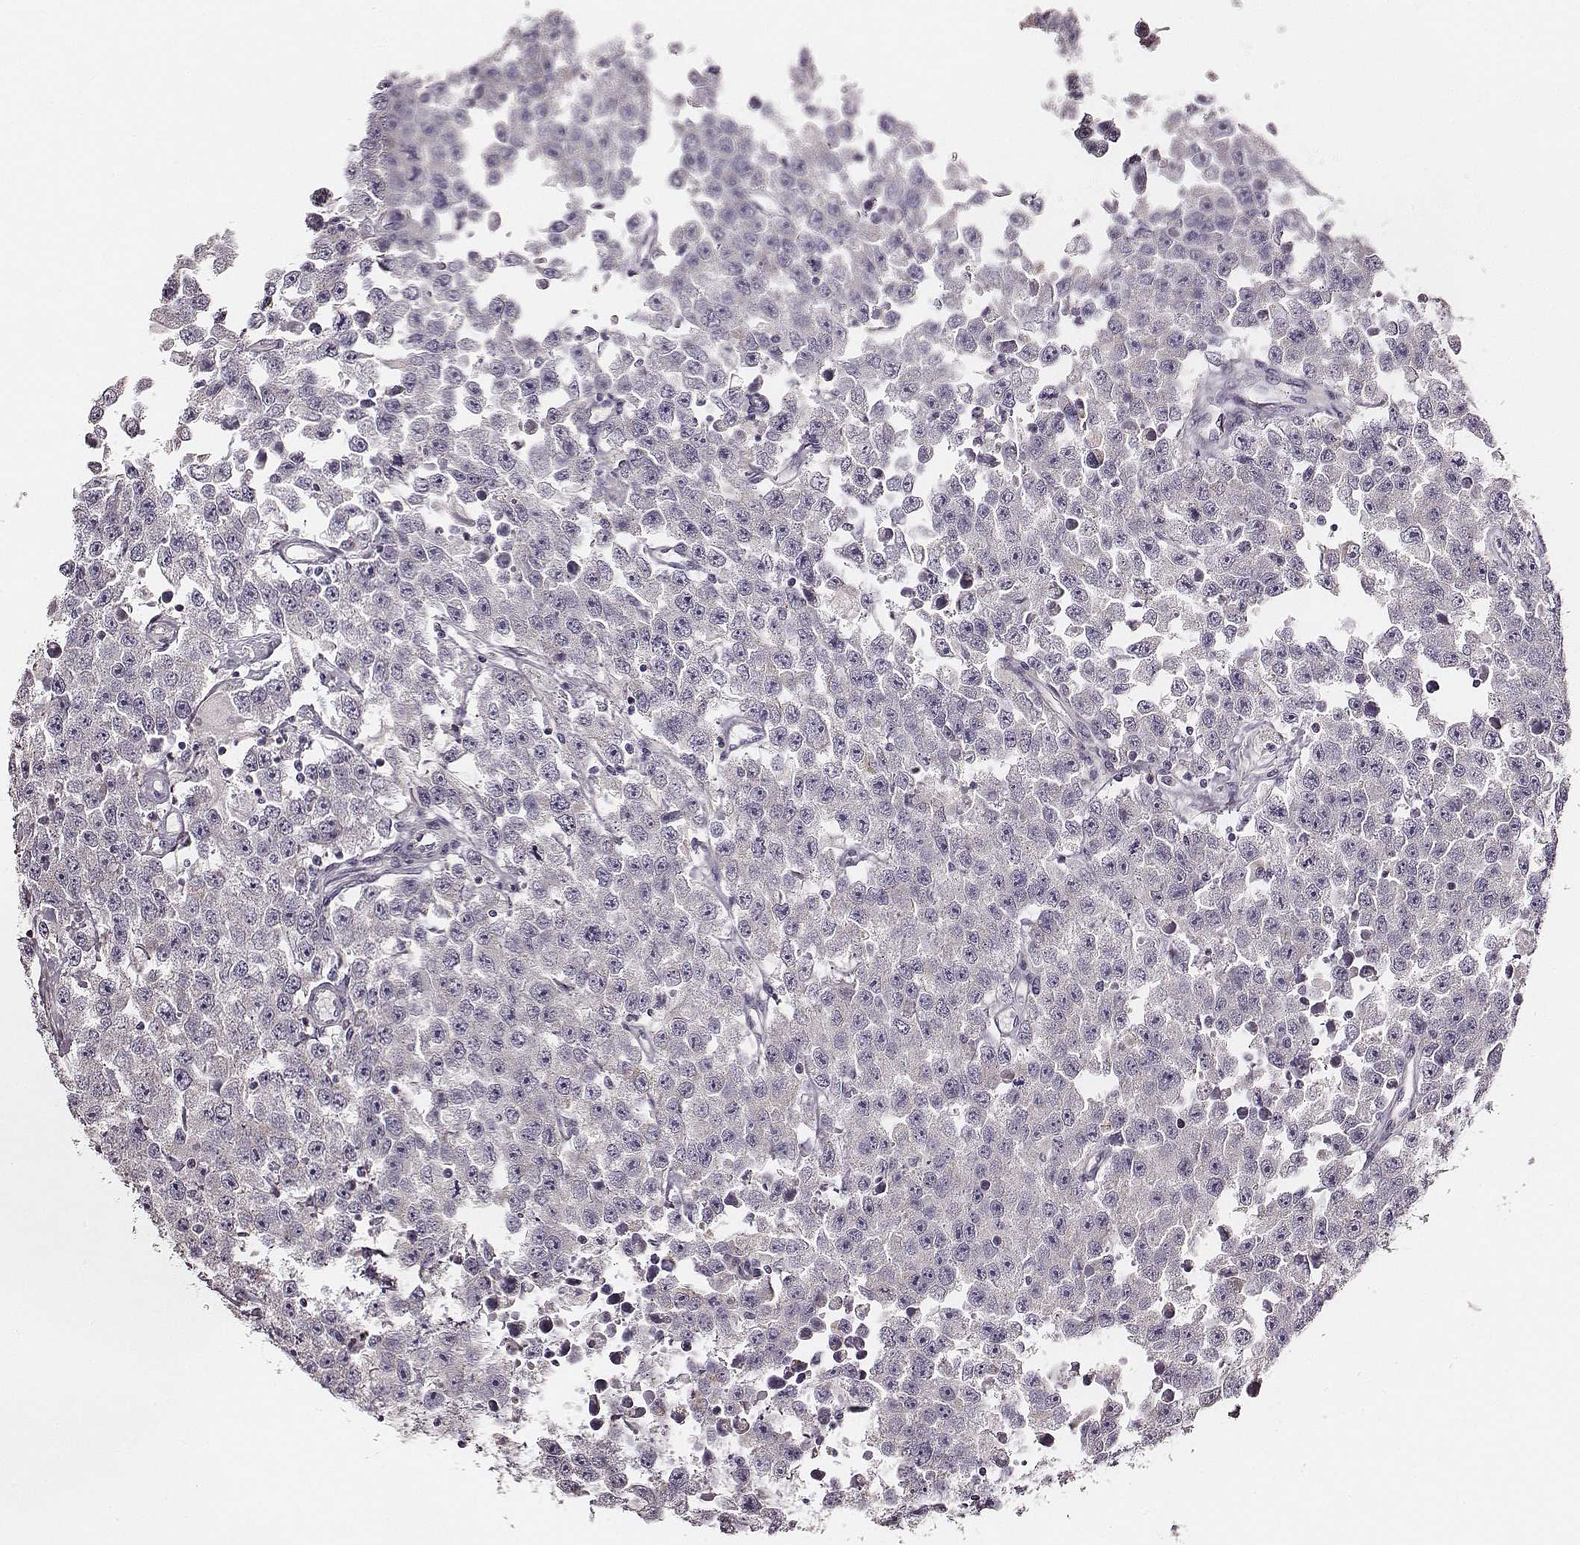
{"staining": {"intensity": "negative", "quantity": "none", "location": "none"}, "tissue": "testis cancer", "cell_type": "Tumor cells", "image_type": "cancer", "snomed": [{"axis": "morphology", "description": "Seminoma, NOS"}, {"axis": "topography", "description": "Testis"}], "caption": "An image of testis cancer stained for a protein reveals no brown staining in tumor cells.", "gene": "UBL4B", "patient": {"sex": "male", "age": 52}}